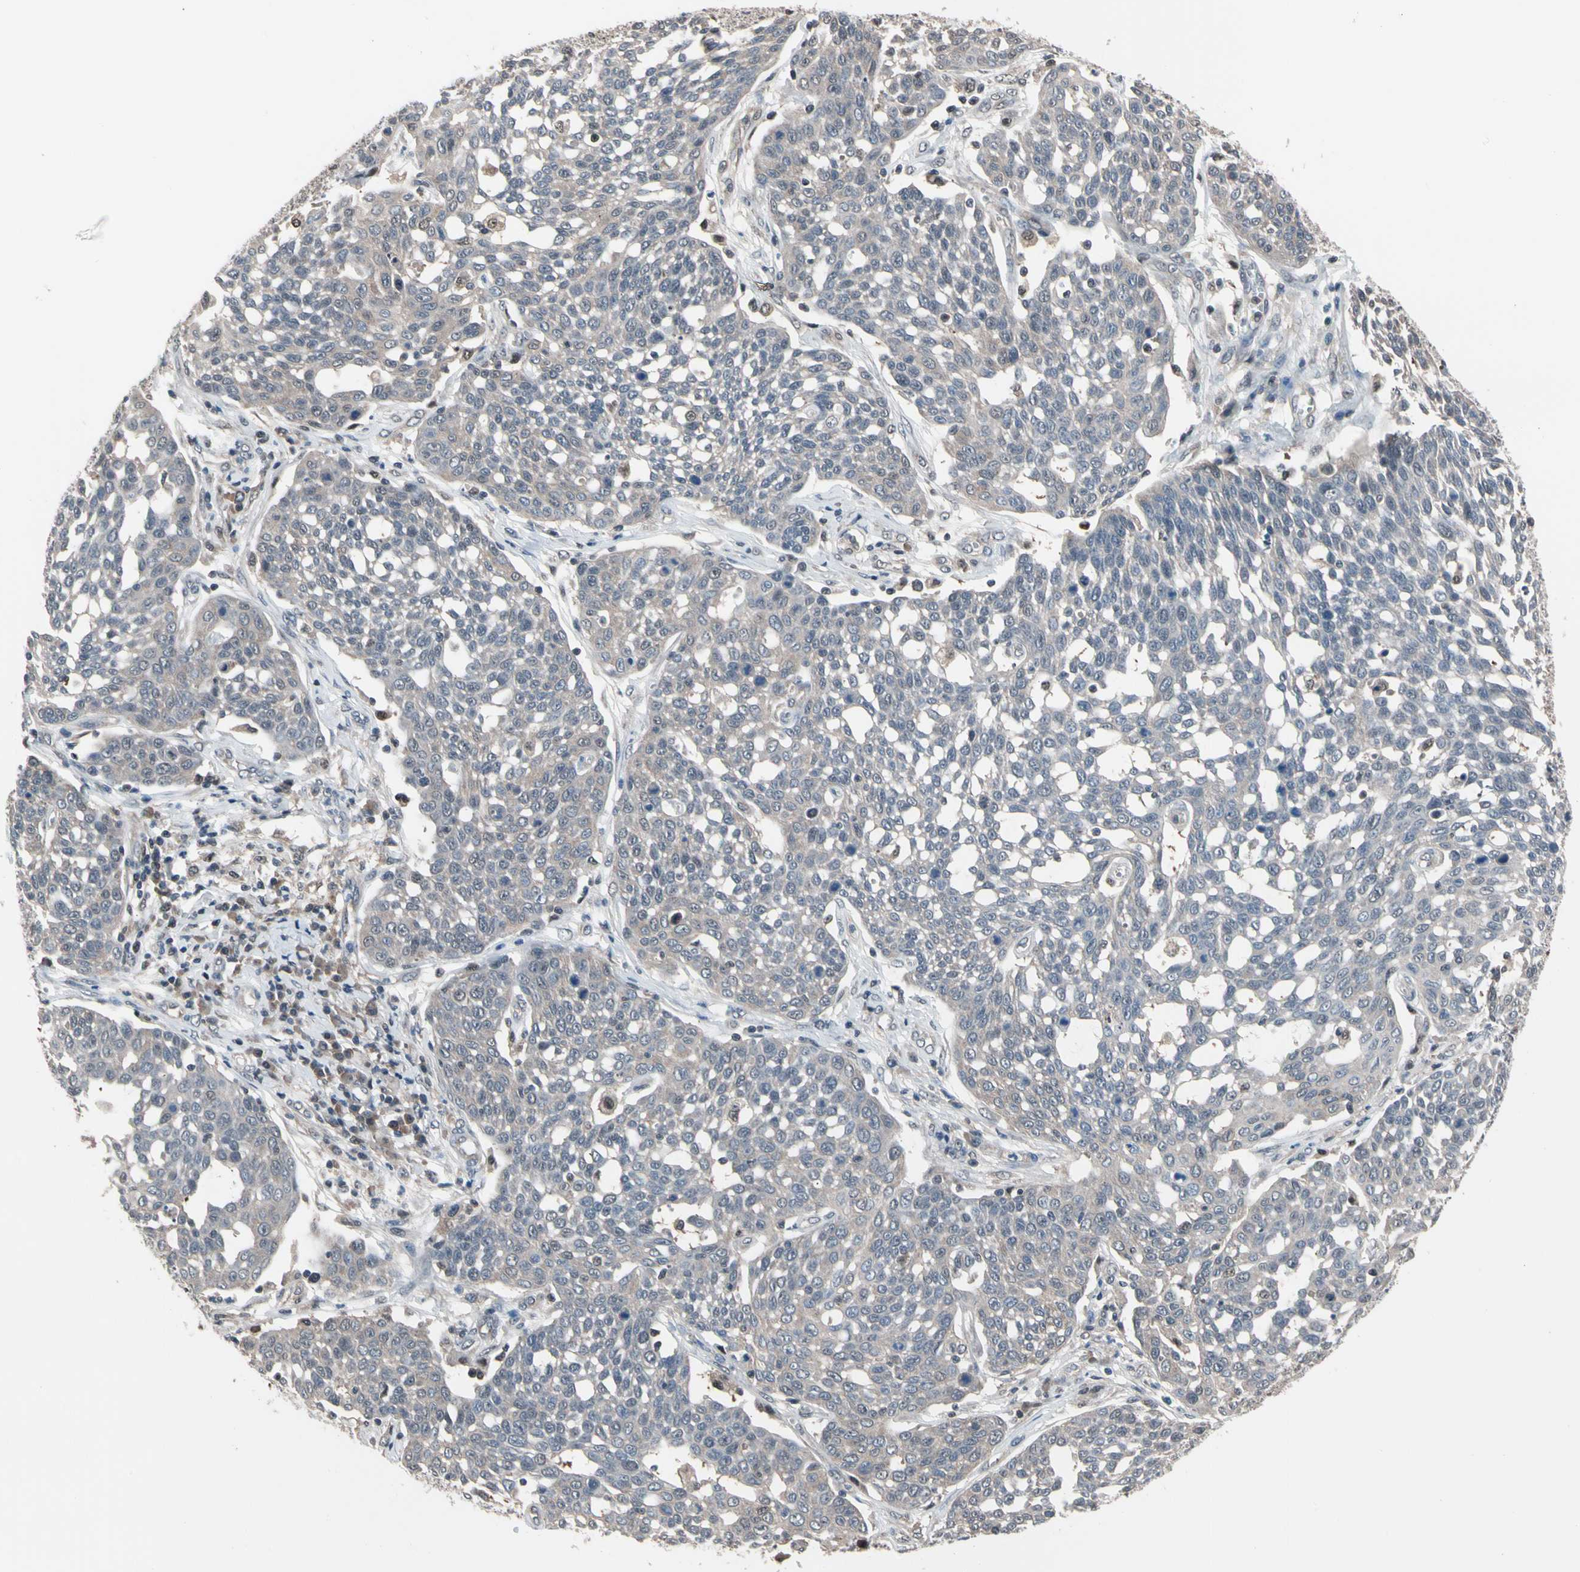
{"staining": {"intensity": "weak", "quantity": ">75%", "location": "cytoplasmic/membranous"}, "tissue": "cervical cancer", "cell_type": "Tumor cells", "image_type": "cancer", "snomed": [{"axis": "morphology", "description": "Squamous cell carcinoma, NOS"}, {"axis": "topography", "description": "Cervix"}], "caption": "Immunohistochemical staining of human cervical cancer (squamous cell carcinoma) shows weak cytoplasmic/membranous protein positivity in about >75% of tumor cells.", "gene": "PSMA2", "patient": {"sex": "female", "age": 34}}